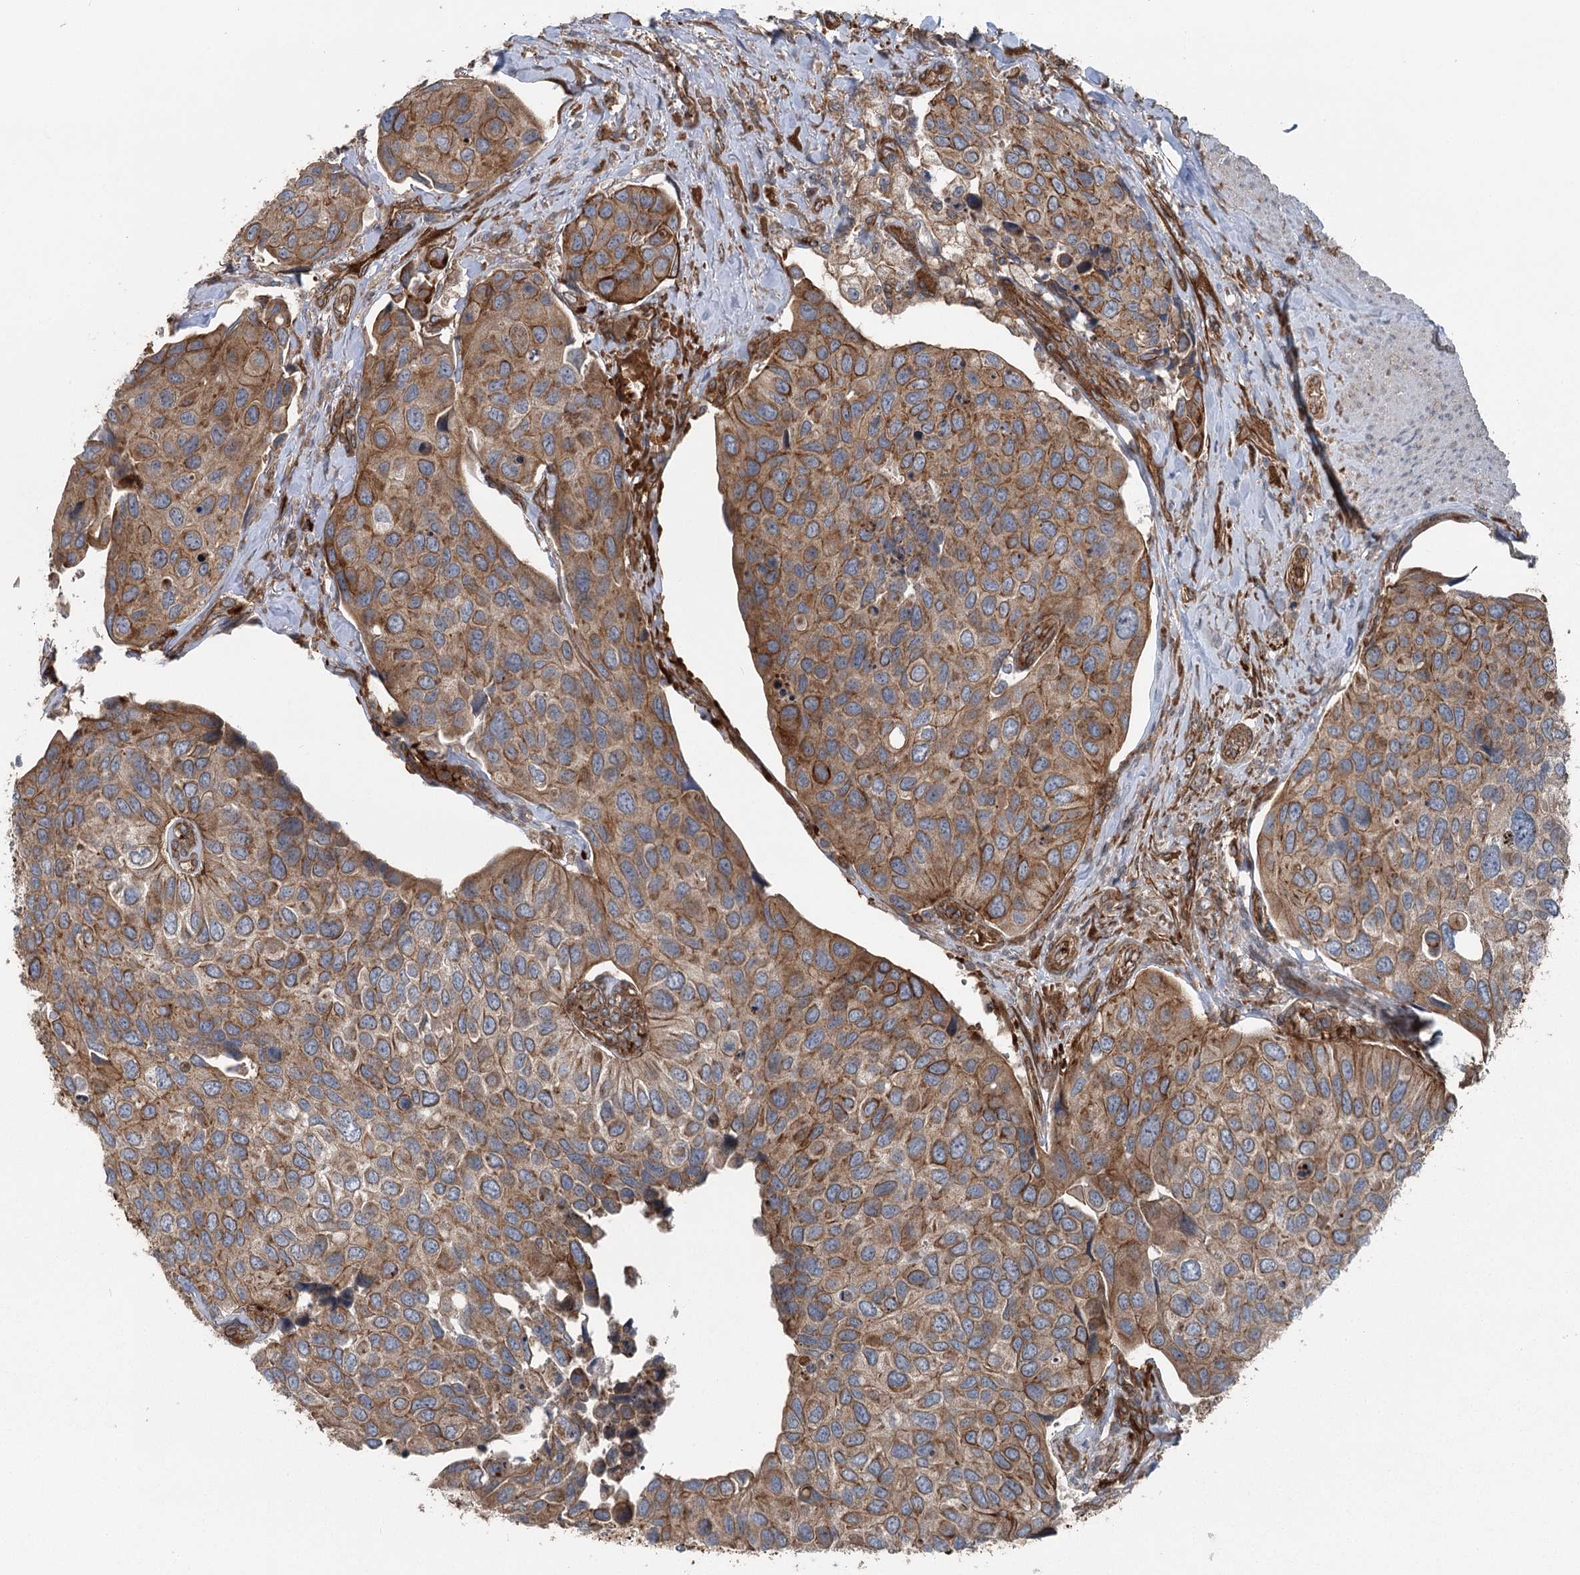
{"staining": {"intensity": "moderate", "quantity": ">75%", "location": "cytoplasmic/membranous"}, "tissue": "urothelial cancer", "cell_type": "Tumor cells", "image_type": "cancer", "snomed": [{"axis": "morphology", "description": "Urothelial carcinoma, High grade"}, {"axis": "topography", "description": "Urinary bladder"}], "caption": "Moderate cytoplasmic/membranous positivity for a protein is identified in approximately >75% of tumor cells of high-grade urothelial carcinoma using IHC.", "gene": "IQSEC1", "patient": {"sex": "male", "age": 74}}